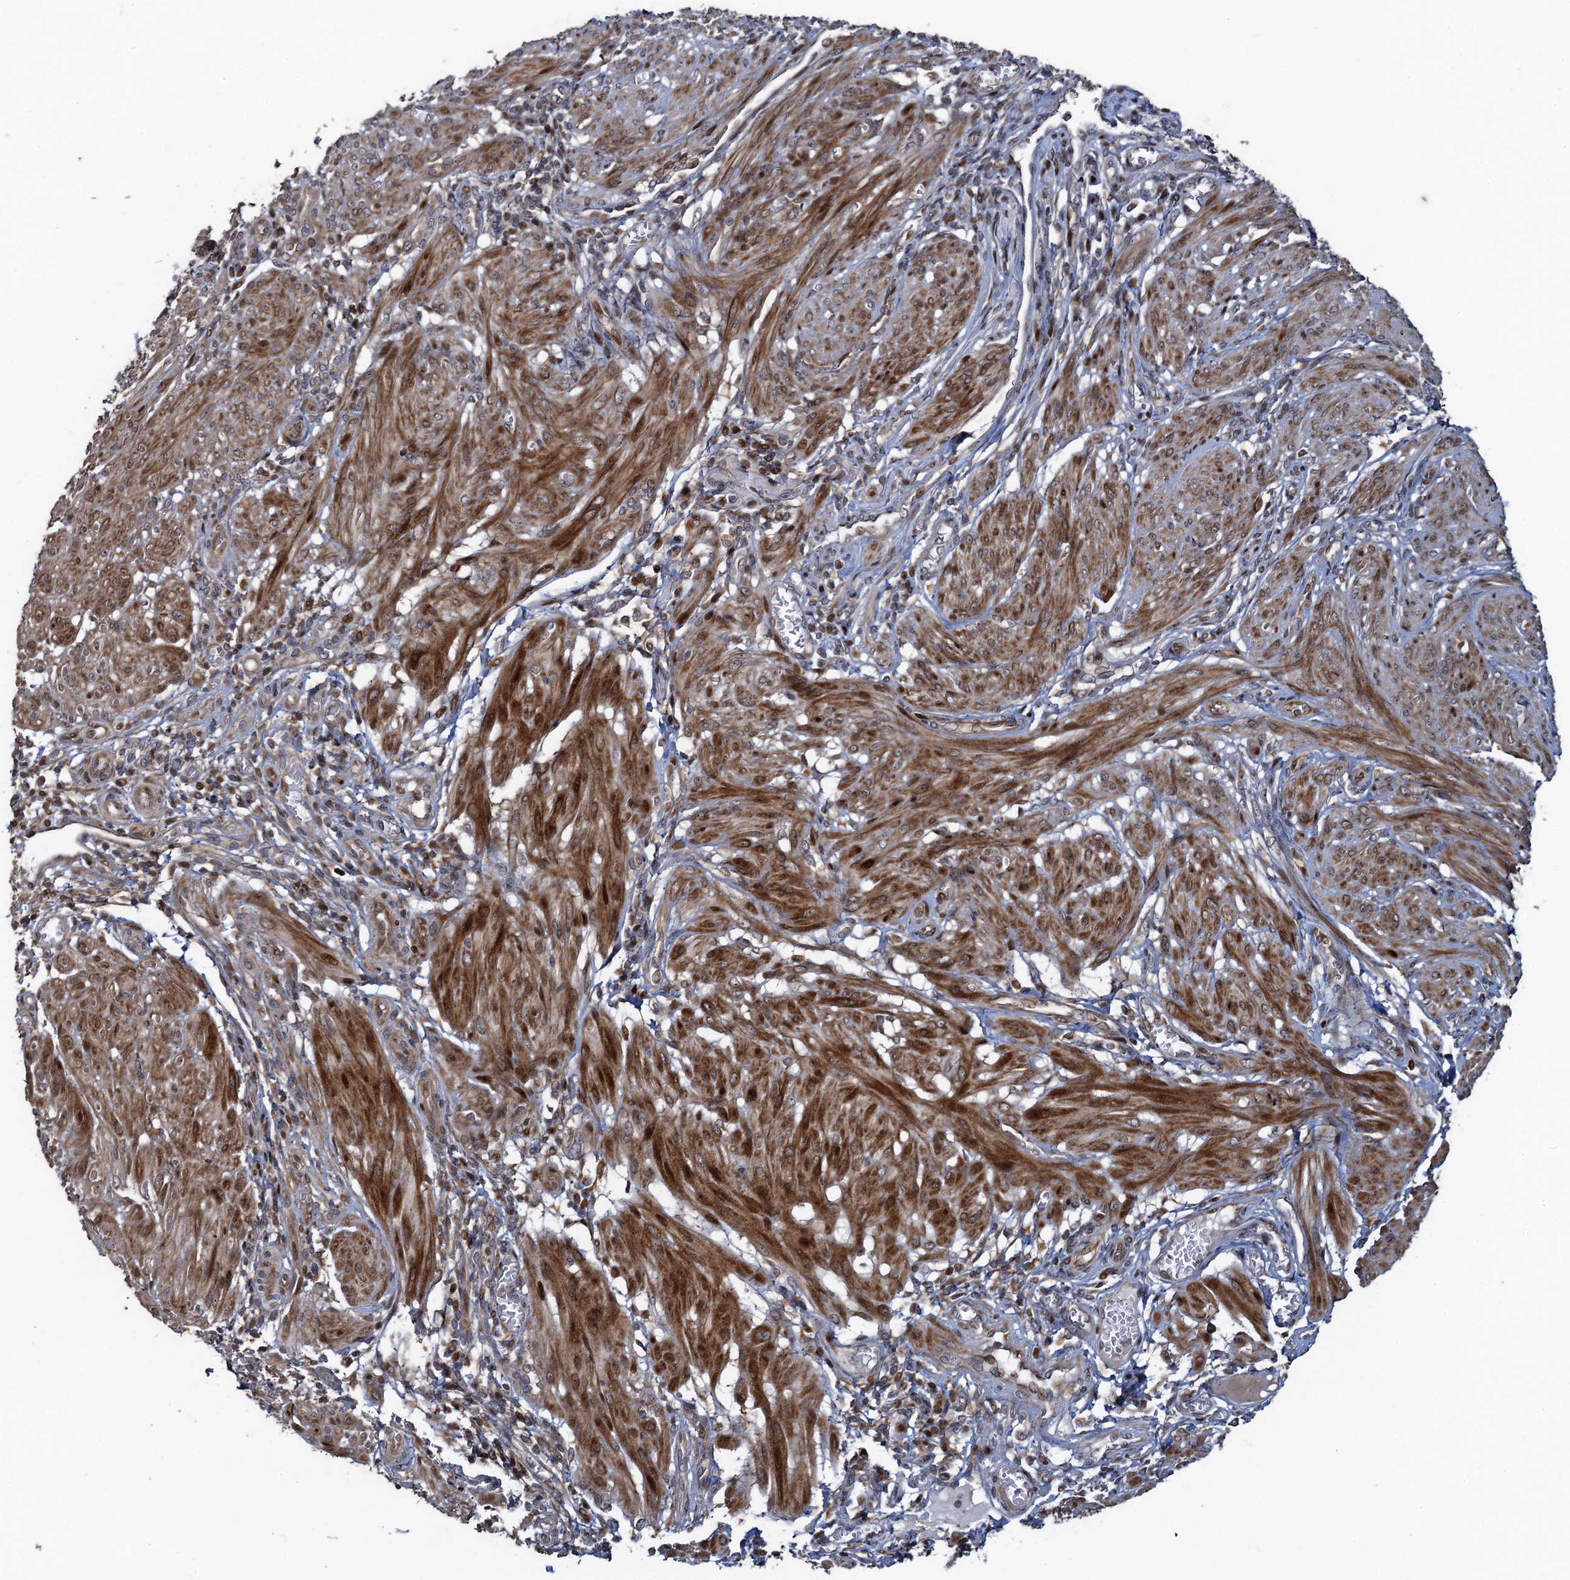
{"staining": {"intensity": "moderate", "quantity": ">75%", "location": "cytoplasmic/membranous"}, "tissue": "smooth muscle", "cell_type": "Smooth muscle cells", "image_type": "normal", "snomed": [{"axis": "morphology", "description": "Normal tissue, NOS"}, {"axis": "topography", "description": "Smooth muscle"}], "caption": "IHC histopathology image of benign smooth muscle: smooth muscle stained using IHC exhibits medium levels of moderate protein expression localized specifically in the cytoplasmic/membranous of smooth muscle cells, appearing as a cytoplasmic/membranous brown color.", "gene": "ATOSA", "patient": {"sex": "female", "age": 39}}